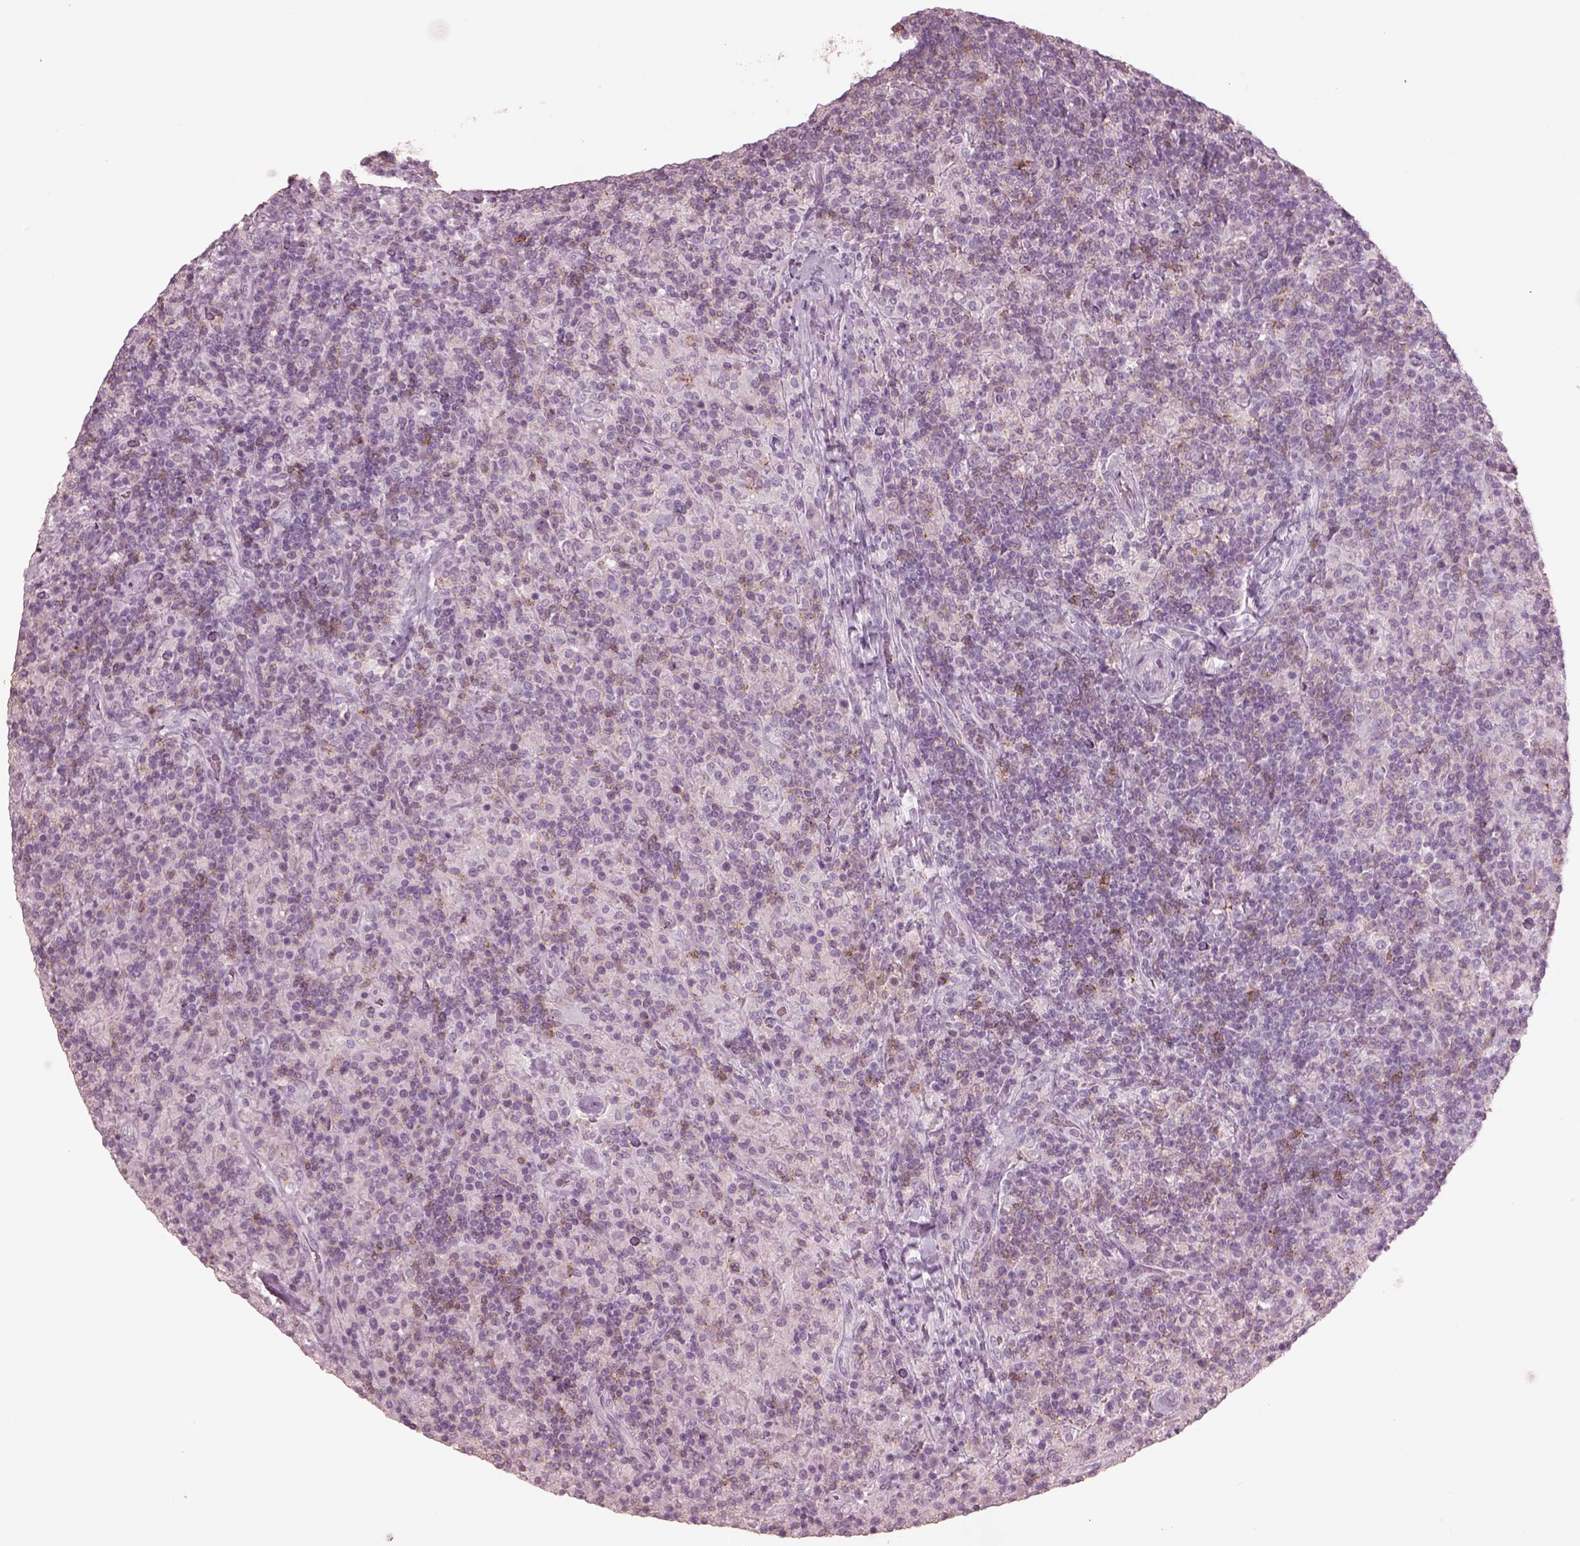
{"staining": {"intensity": "negative", "quantity": "none", "location": "none"}, "tissue": "lymphoma", "cell_type": "Tumor cells", "image_type": "cancer", "snomed": [{"axis": "morphology", "description": "Hodgkin's disease, NOS"}, {"axis": "topography", "description": "Lymph node"}], "caption": "Tumor cells show no significant expression in lymphoma.", "gene": "PDCD1", "patient": {"sex": "male", "age": 70}}